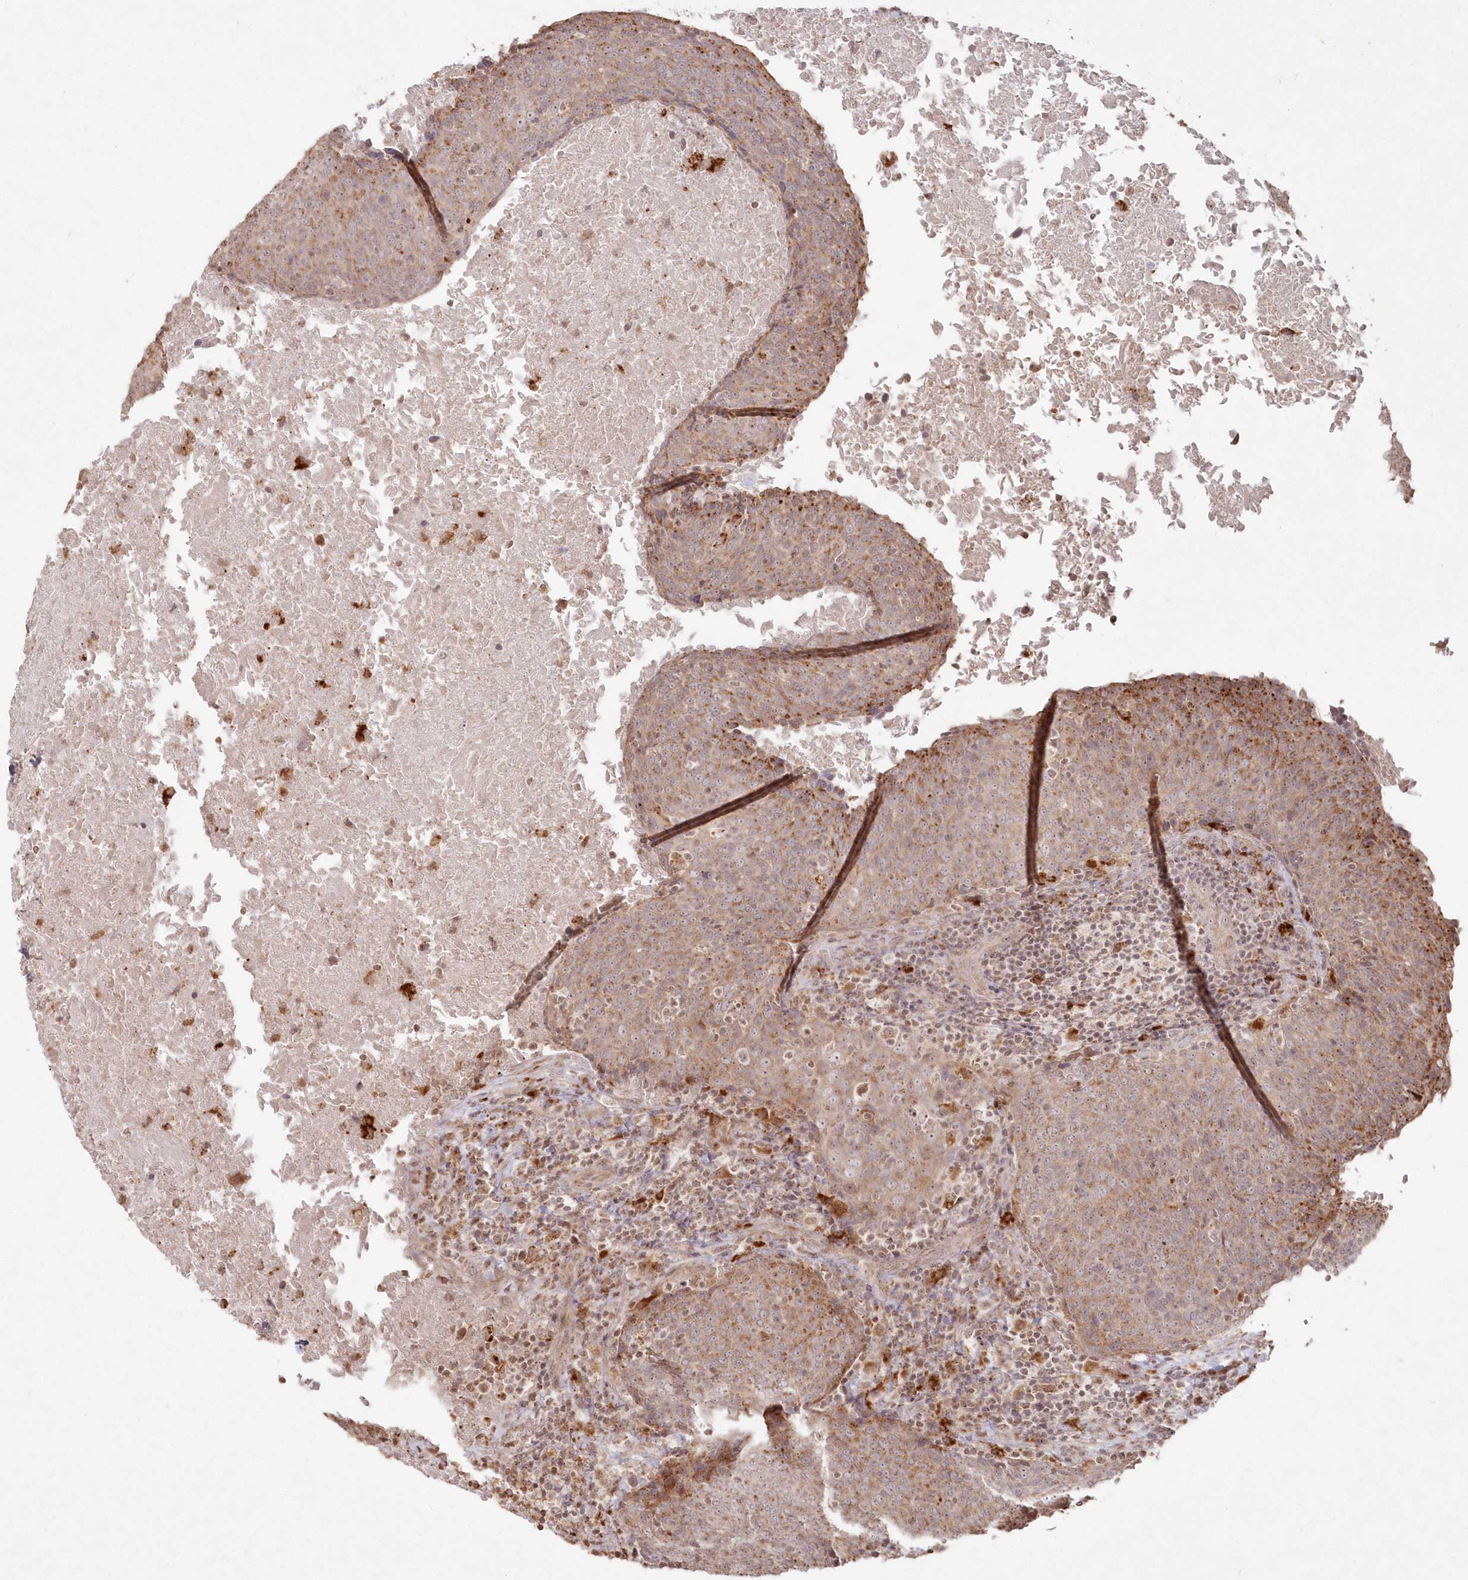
{"staining": {"intensity": "moderate", "quantity": ">75%", "location": "cytoplasmic/membranous"}, "tissue": "head and neck cancer", "cell_type": "Tumor cells", "image_type": "cancer", "snomed": [{"axis": "morphology", "description": "Squamous cell carcinoma, NOS"}, {"axis": "morphology", "description": "Squamous cell carcinoma, metastatic, NOS"}, {"axis": "topography", "description": "Lymph node"}, {"axis": "topography", "description": "Head-Neck"}], "caption": "This is a photomicrograph of IHC staining of head and neck cancer, which shows moderate positivity in the cytoplasmic/membranous of tumor cells.", "gene": "ARSB", "patient": {"sex": "male", "age": 62}}